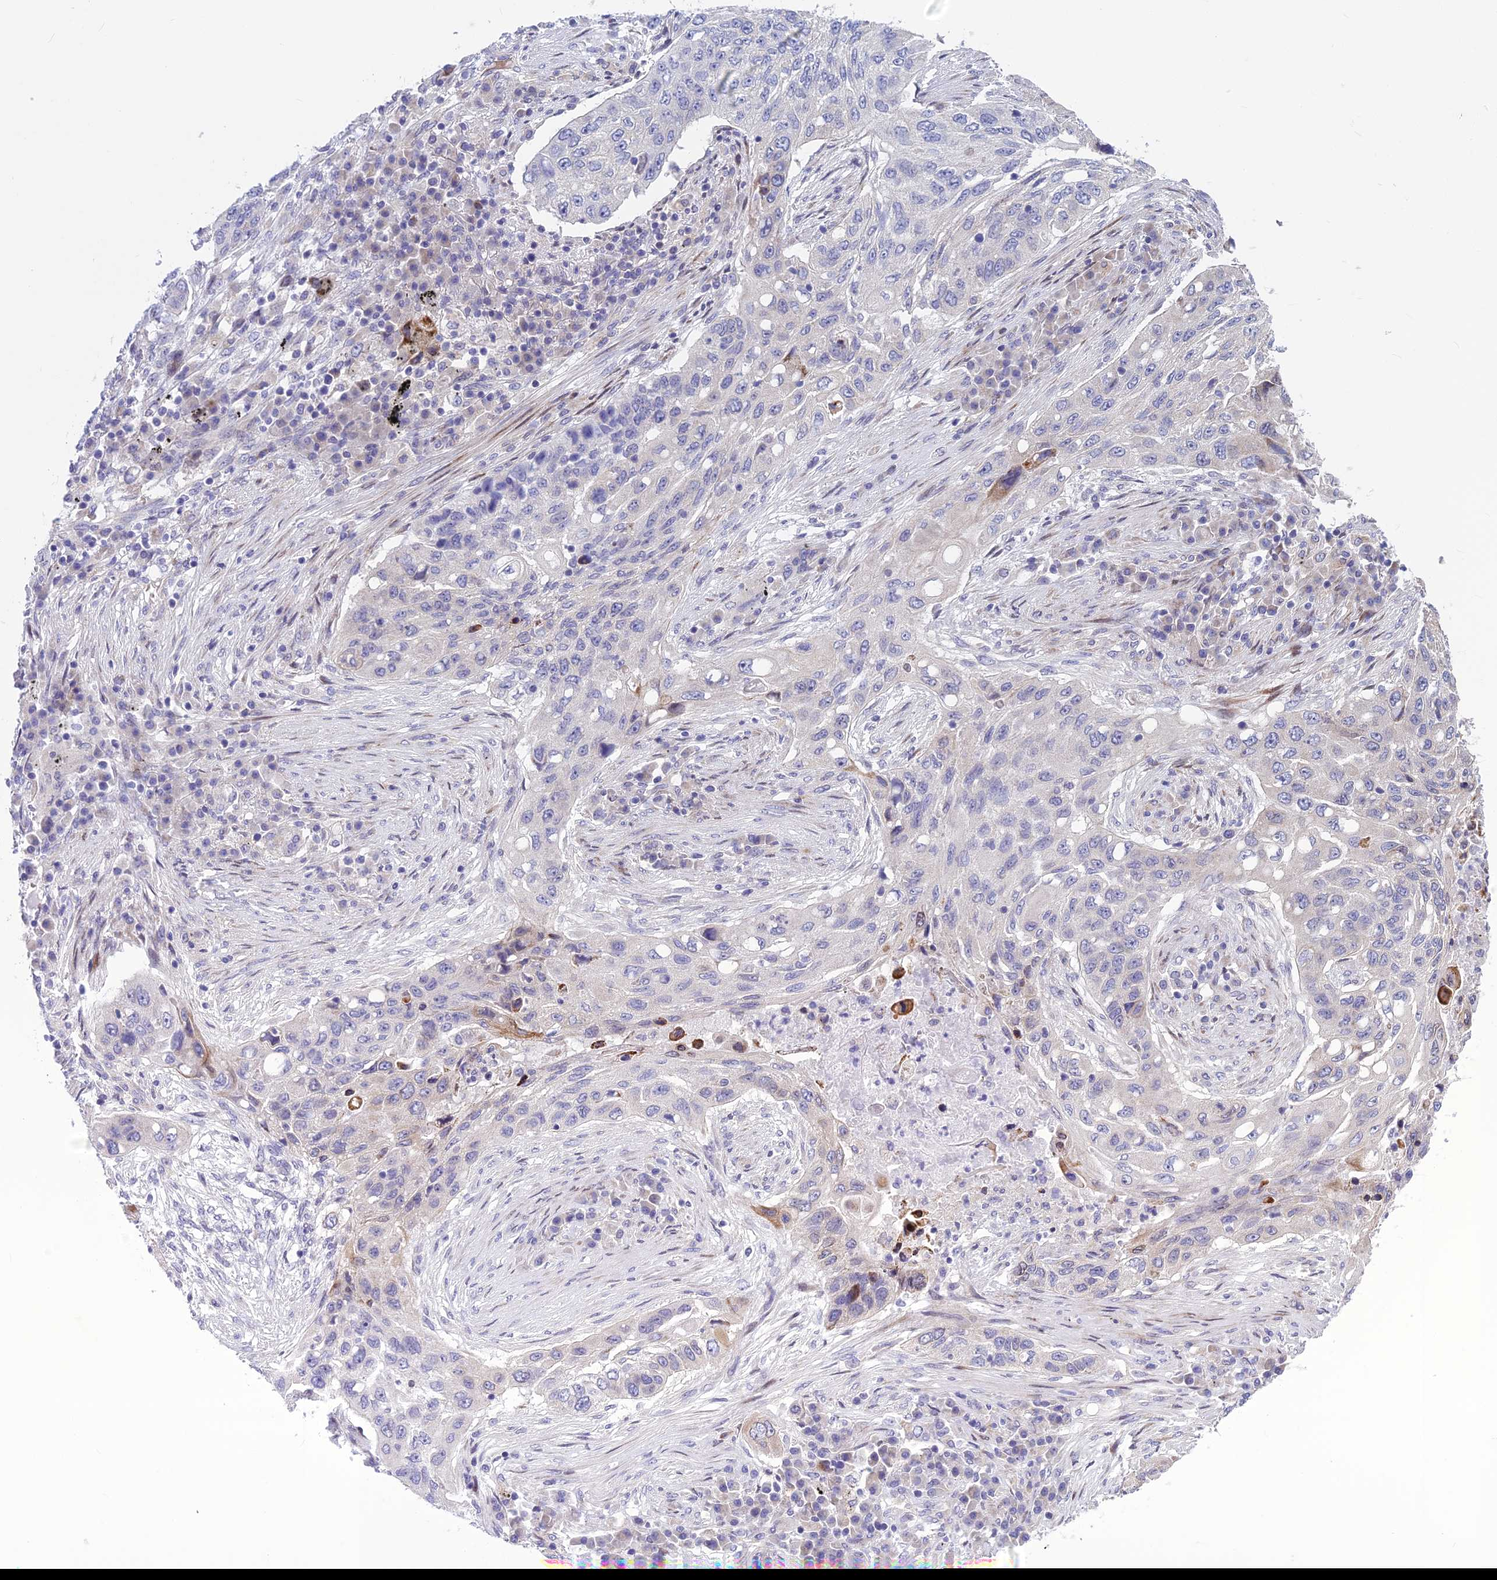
{"staining": {"intensity": "negative", "quantity": "none", "location": "none"}, "tissue": "lung cancer", "cell_type": "Tumor cells", "image_type": "cancer", "snomed": [{"axis": "morphology", "description": "Squamous cell carcinoma, NOS"}, {"axis": "topography", "description": "Lung"}], "caption": "Image shows no protein positivity in tumor cells of squamous cell carcinoma (lung) tissue.", "gene": "PCDHB14", "patient": {"sex": "female", "age": 63}}